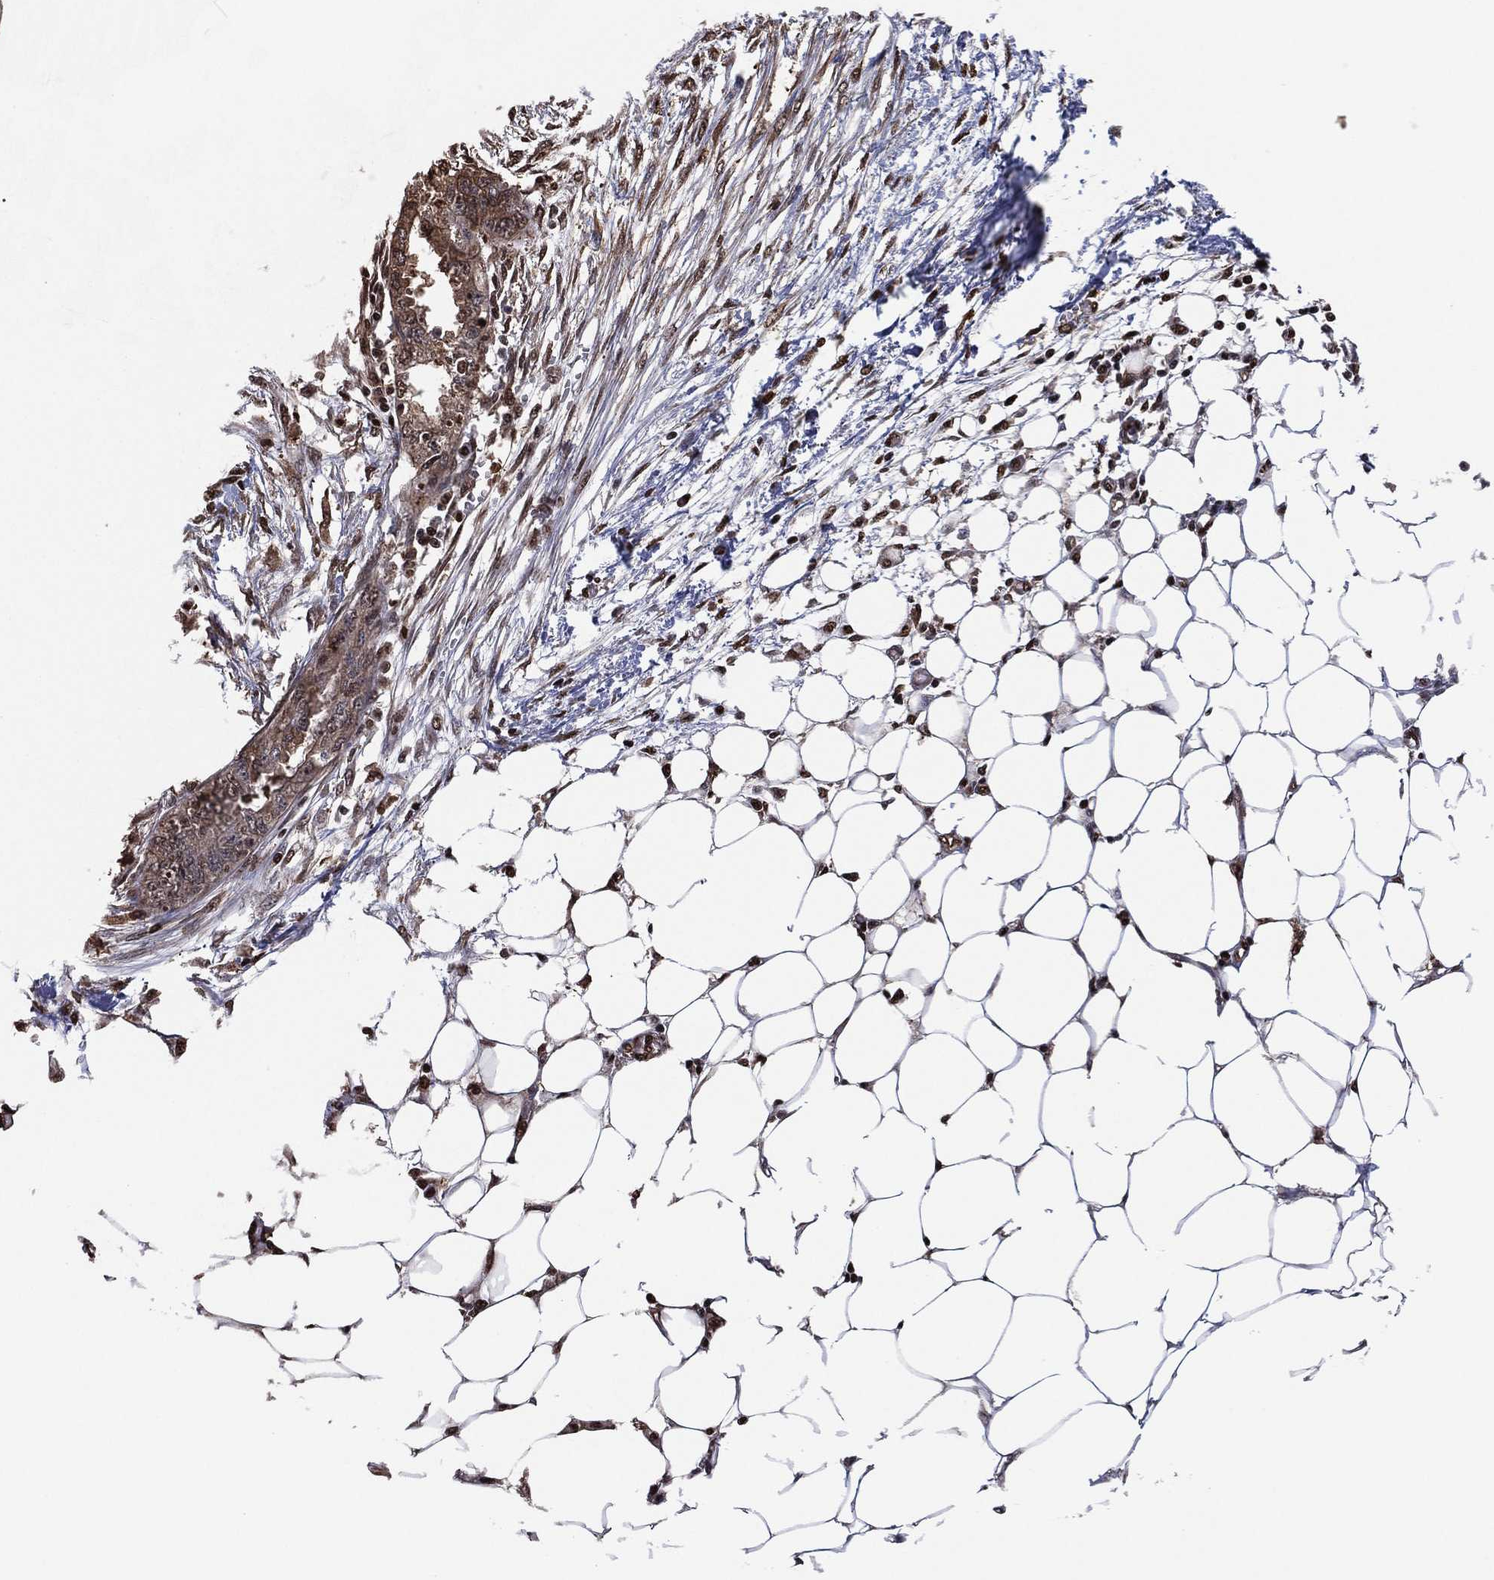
{"staining": {"intensity": "moderate", "quantity": ">75%", "location": "cytoplasmic/membranous"}, "tissue": "endometrial cancer", "cell_type": "Tumor cells", "image_type": "cancer", "snomed": [{"axis": "morphology", "description": "Adenocarcinoma, NOS"}, {"axis": "morphology", "description": "Adenocarcinoma, metastatic, NOS"}, {"axis": "topography", "description": "Adipose tissue"}, {"axis": "topography", "description": "Endometrium"}], "caption": "Endometrial cancer stained for a protein demonstrates moderate cytoplasmic/membranous positivity in tumor cells. The staining is performed using DAB (3,3'-diaminobenzidine) brown chromogen to label protein expression. The nuclei are counter-stained blue using hematoxylin.", "gene": "GAPDH", "patient": {"sex": "female", "age": 67}}